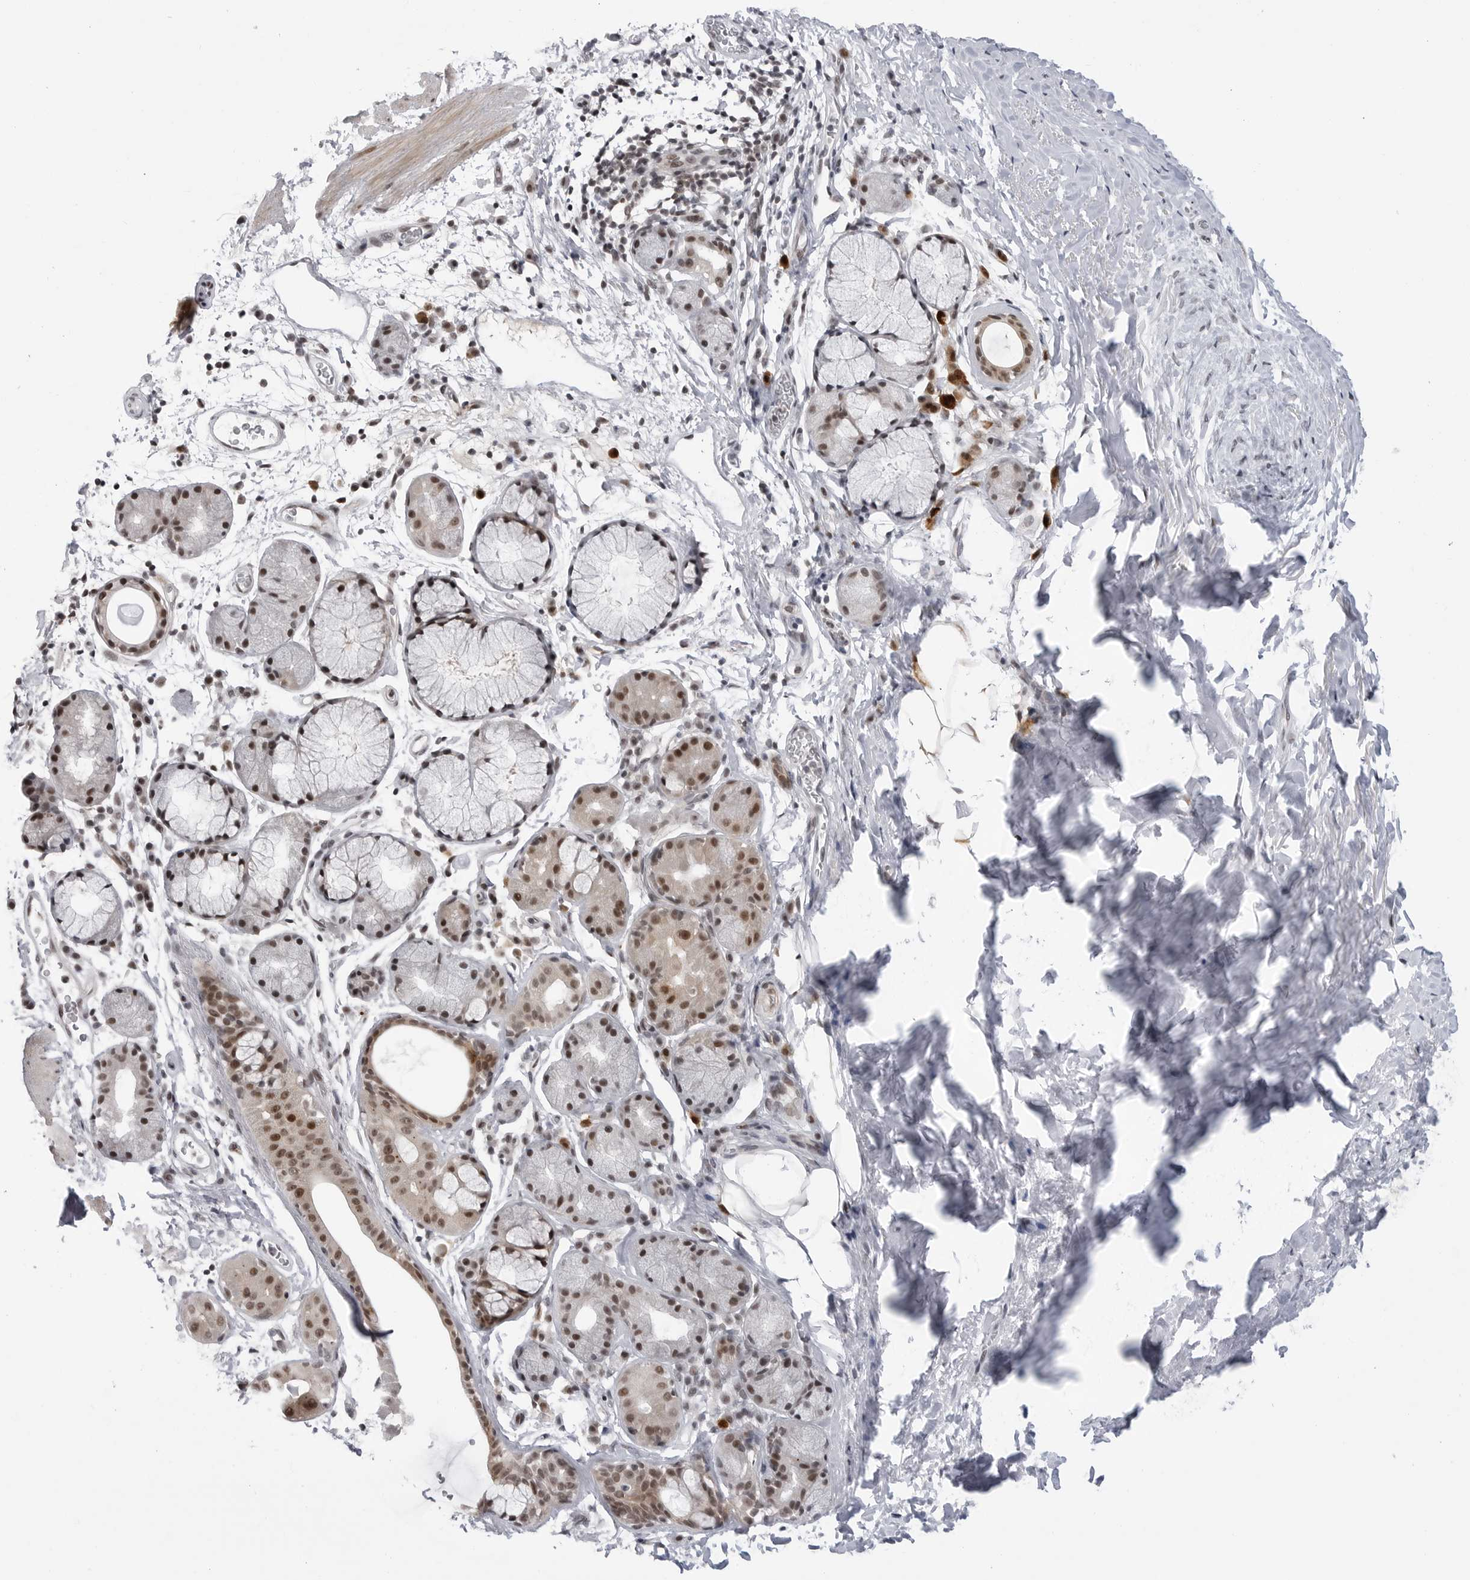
{"staining": {"intensity": "moderate", "quantity": "25%-75%", "location": "cytoplasmic/membranous,nuclear"}, "tissue": "bronchus", "cell_type": "Respiratory epithelial cells", "image_type": "normal", "snomed": [{"axis": "morphology", "description": "Normal tissue, NOS"}, {"axis": "topography", "description": "Cartilage tissue"}, {"axis": "topography", "description": "Bronchus"}], "caption": "This photomicrograph displays immunohistochemistry (IHC) staining of normal bronchus, with medium moderate cytoplasmic/membranous,nuclear positivity in approximately 25%-75% of respiratory epithelial cells.", "gene": "TRIM66", "patient": {"sex": "female", "age": 53}}